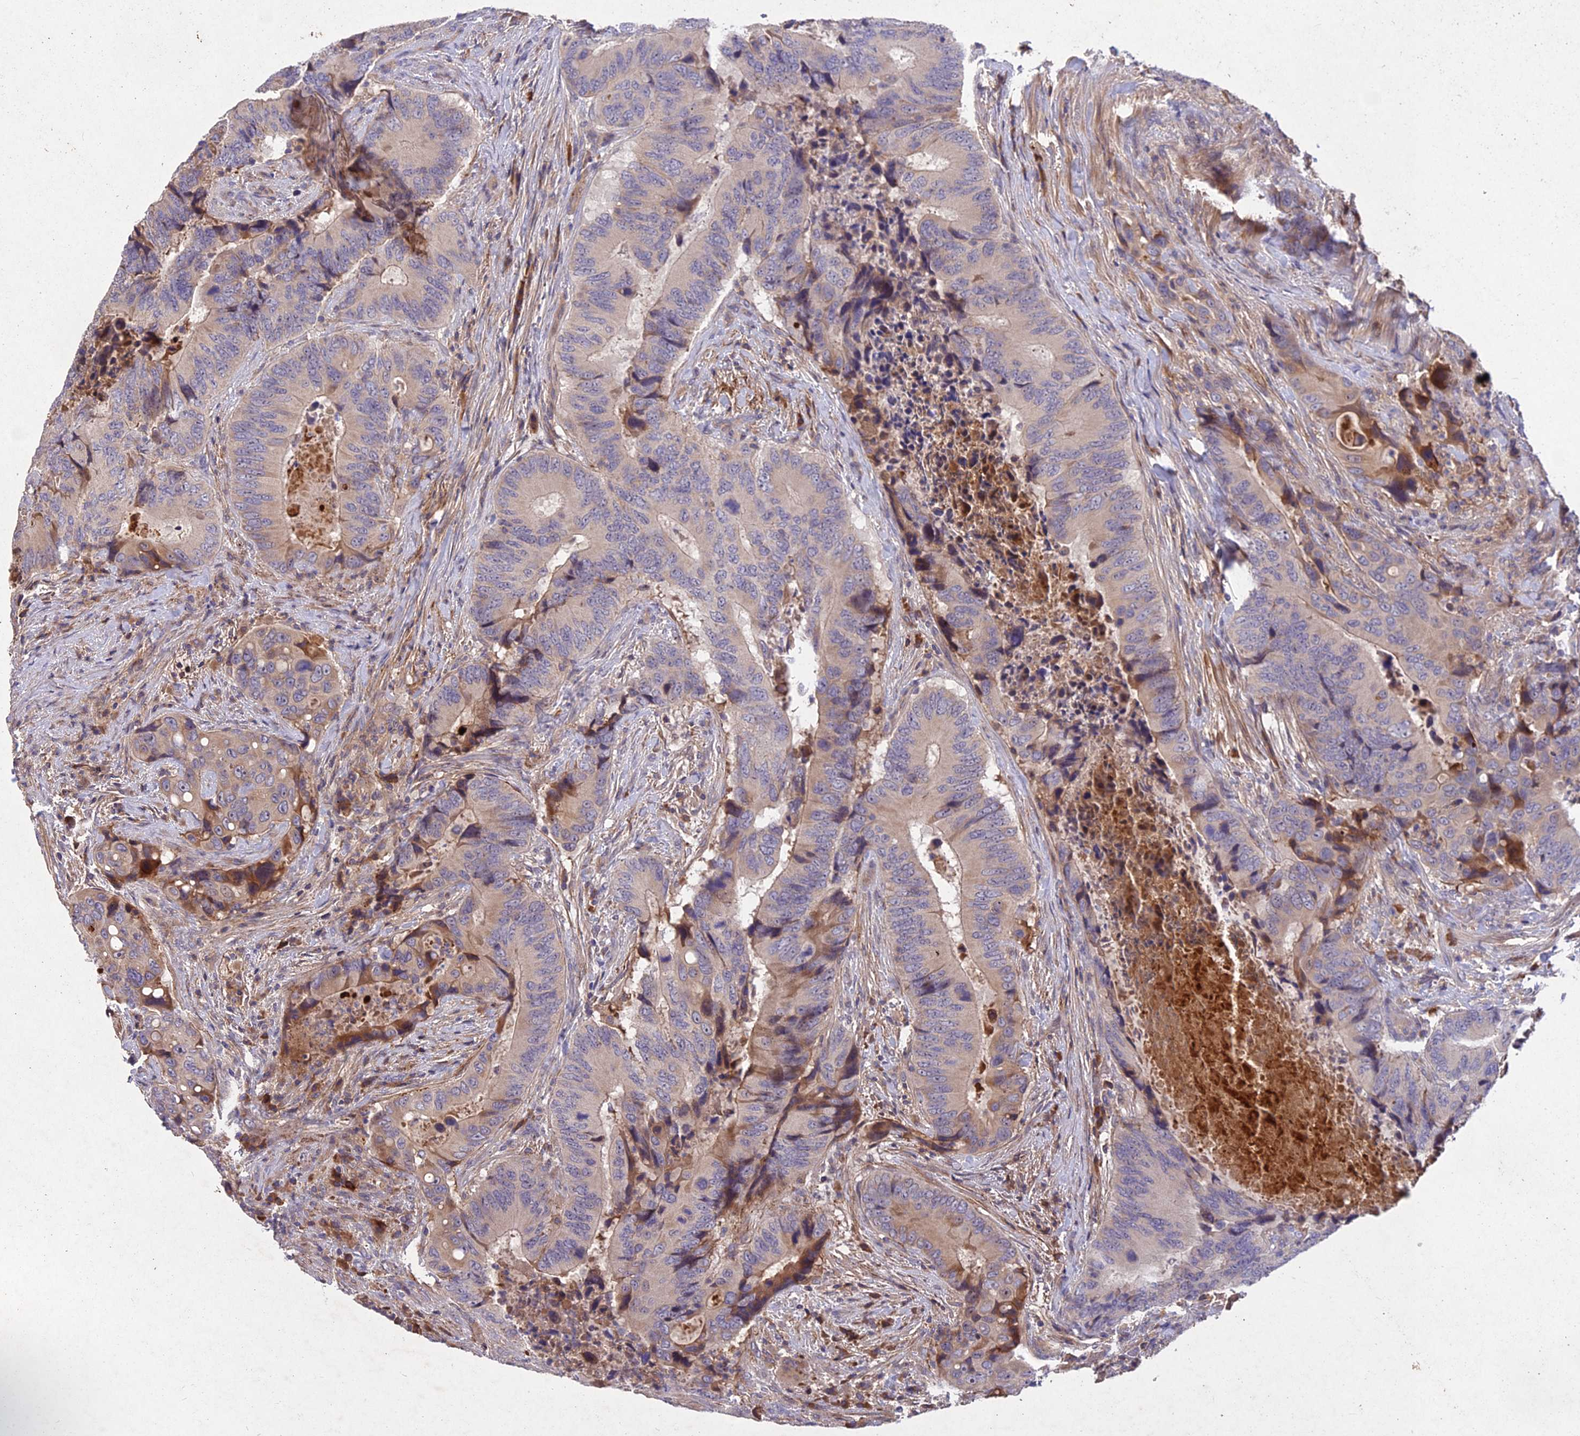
{"staining": {"intensity": "weak", "quantity": "<25%", "location": "cytoplasmic/membranous"}, "tissue": "colorectal cancer", "cell_type": "Tumor cells", "image_type": "cancer", "snomed": [{"axis": "morphology", "description": "Adenocarcinoma, NOS"}, {"axis": "topography", "description": "Colon"}], "caption": "Micrograph shows no significant protein expression in tumor cells of colorectal adenocarcinoma. (DAB immunohistochemistry, high magnification).", "gene": "ADO", "patient": {"sex": "male", "age": 84}}